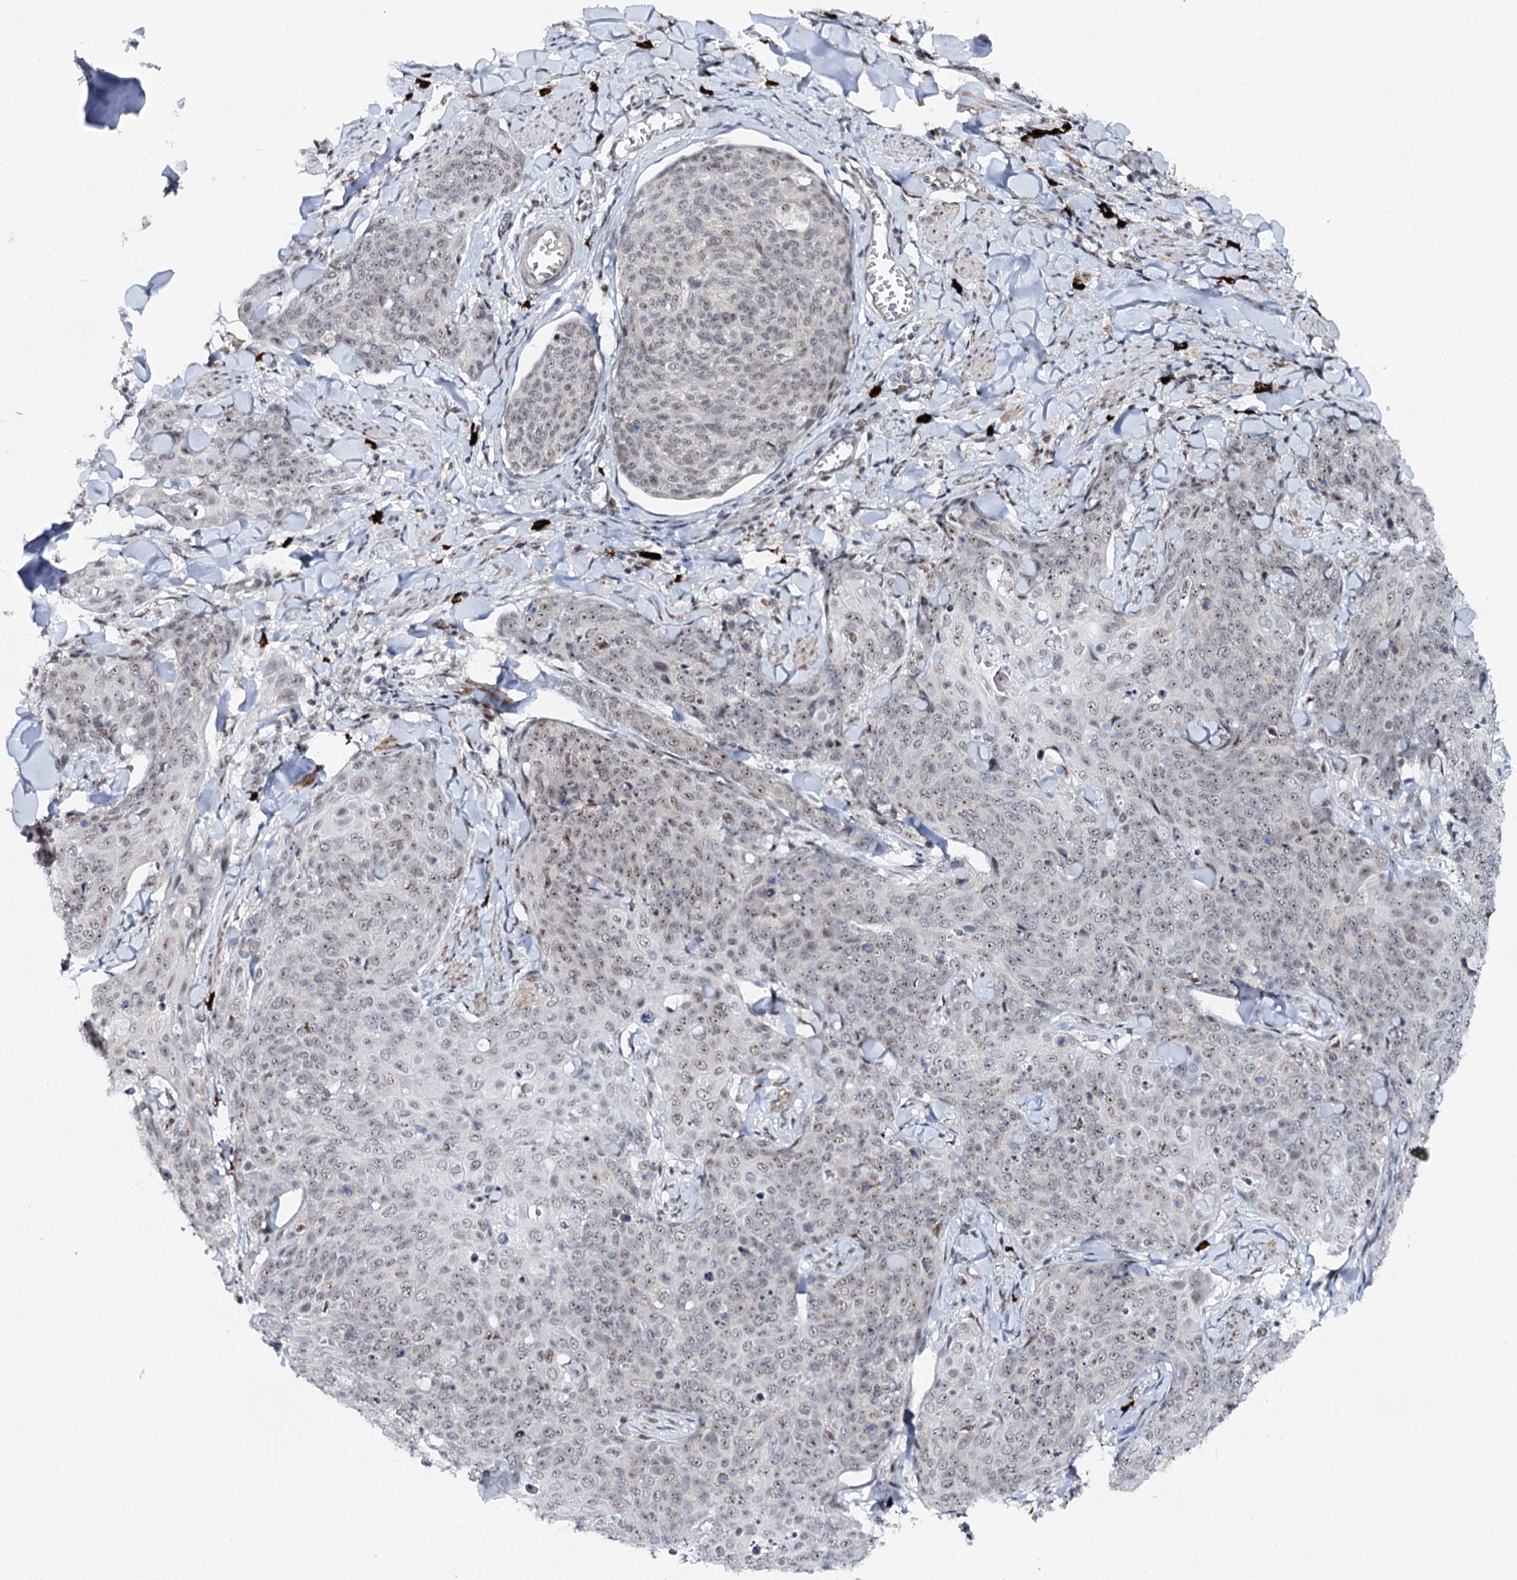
{"staining": {"intensity": "weak", "quantity": "<25%", "location": "nuclear"}, "tissue": "skin cancer", "cell_type": "Tumor cells", "image_type": "cancer", "snomed": [{"axis": "morphology", "description": "Squamous cell carcinoma, NOS"}, {"axis": "topography", "description": "Skin"}, {"axis": "topography", "description": "Vulva"}], "caption": "The micrograph shows no significant positivity in tumor cells of squamous cell carcinoma (skin).", "gene": "BUD13", "patient": {"sex": "female", "age": 85}}